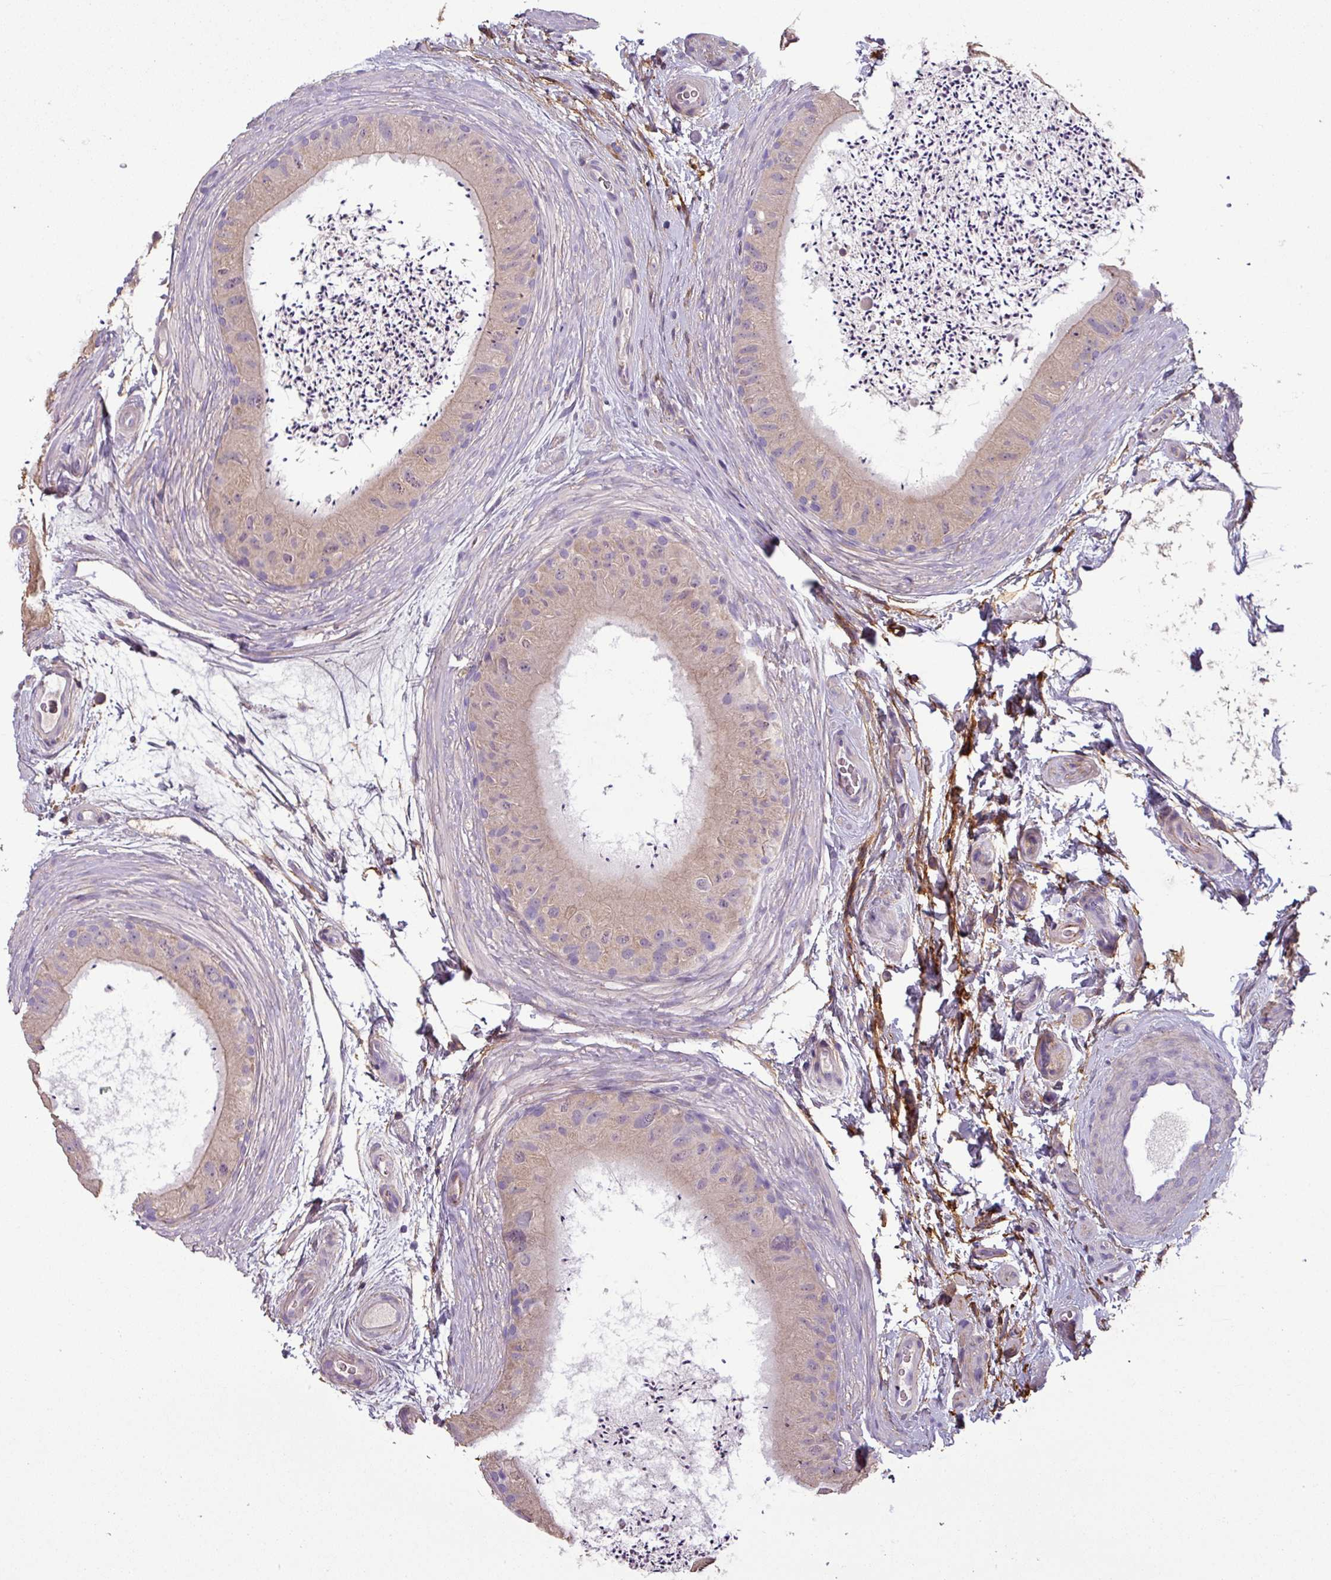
{"staining": {"intensity": "moderate", "quantity": ">75%", "location": "cytoplasmic/membranous,nuclear"}, "tissue": "epididymis", "cell_type": "Glandular cells", "image_type": "normal", "snomed": [{"axis": "morphology", "description": "Normal tissue, NOS"}, {"axis": "topography", "description": "Epididymis"}], "caption": "Immunohistochemistry (IHC) photomicrograph of normal epididymis: epididymis stained using IHC reveals medium levels of moderate protein expression localized specifically in the cytoplasmic/membranous,nuclear of glandular cells, appearing as a cytoplasmic/membranous,nuclear brown color.", "gene": "ISLR", "patient": {"sex": "male", "age": 50}}